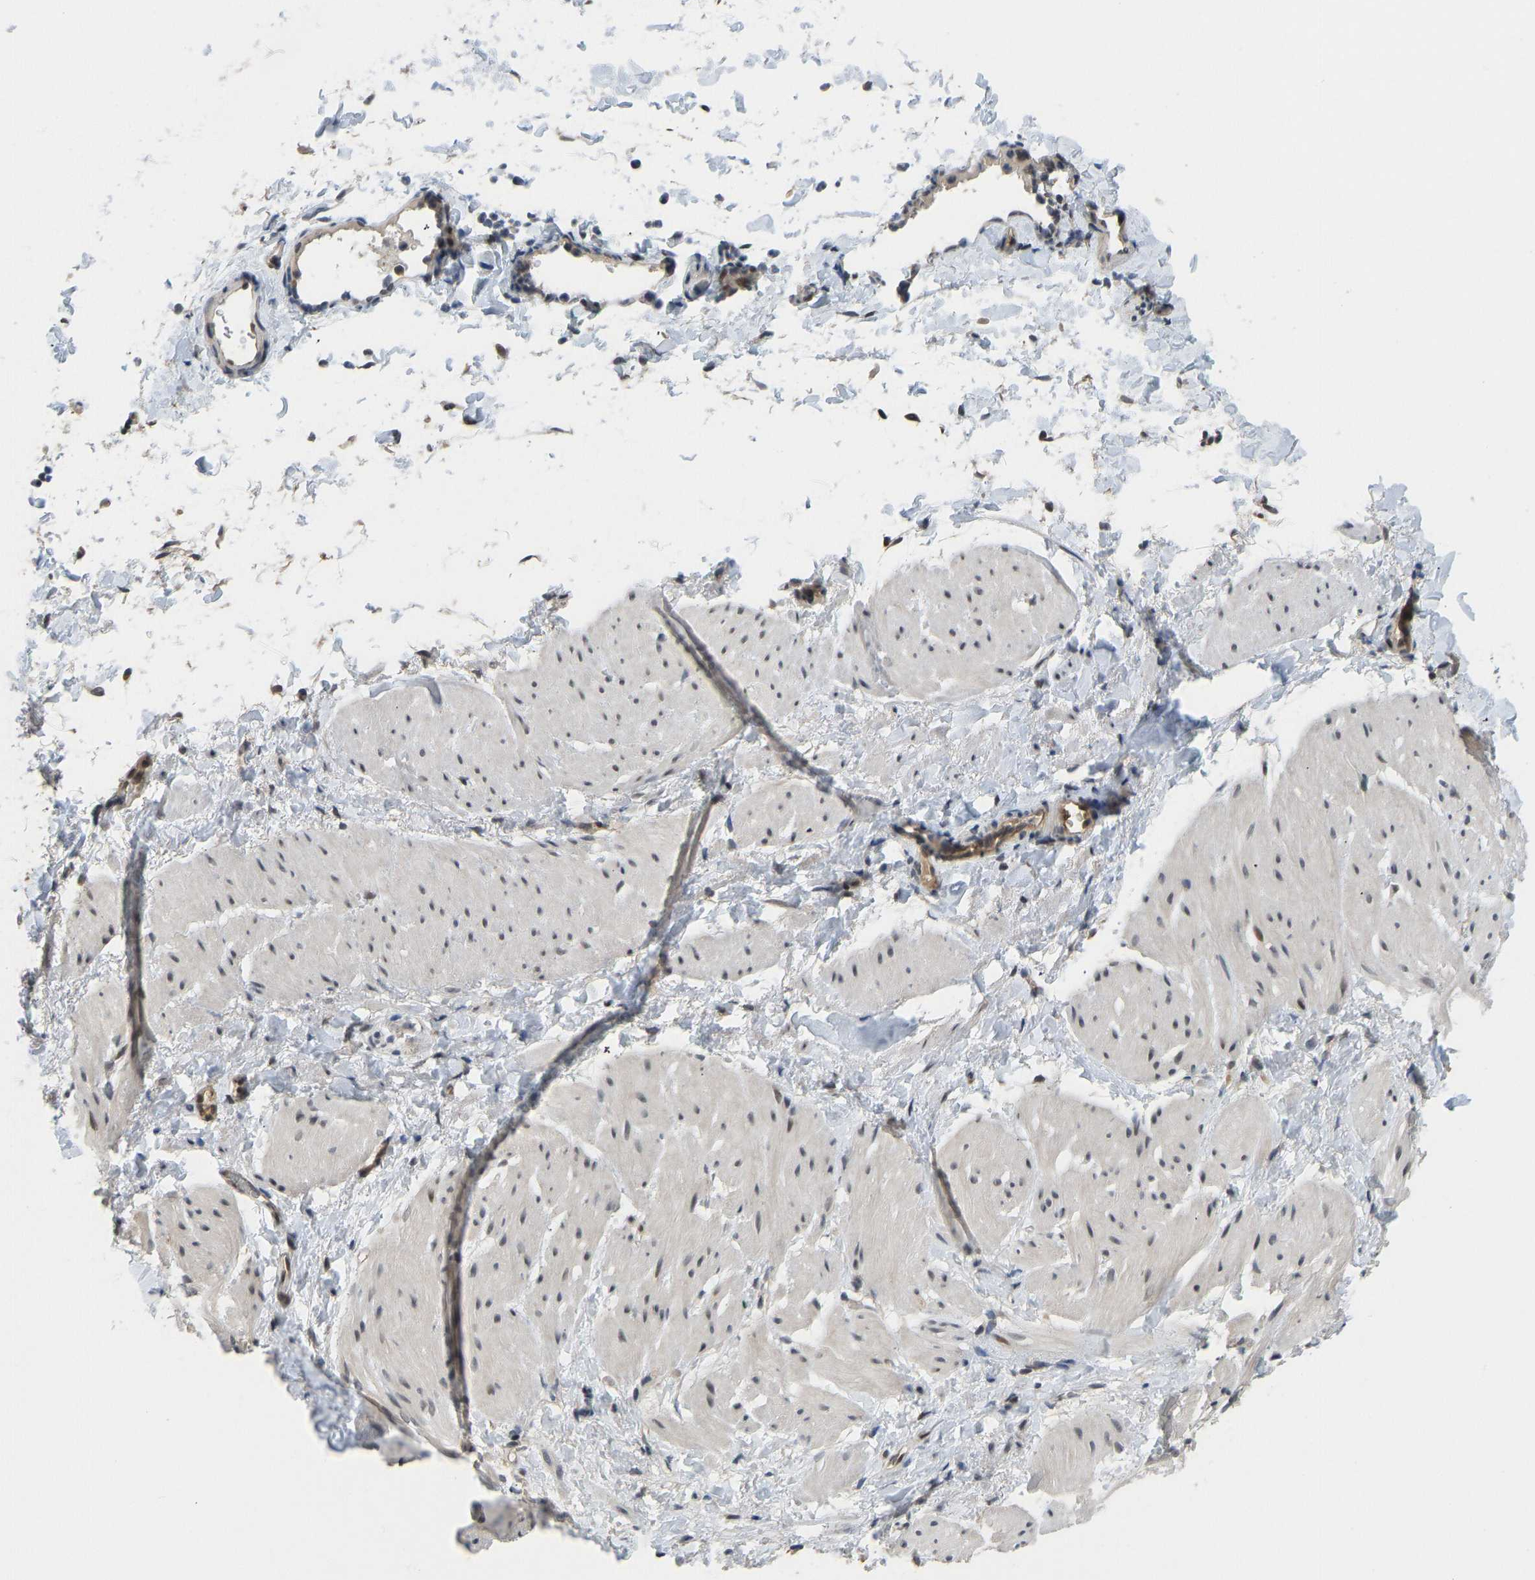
{"staining": {"intensity": "negative", "quantity": "none", "location": "none"}, "tissue": "smooth muscle", "cell_type": "Smooth muscle cells", "image_type": "normal", "snomed": [{"axis": "morphology", "description": "Normal tissue, NOS"}, {"axis": "topography", "description": "Smooth muscle"}], "caption": "Immunohistochemistry histopathology image of unremarkable human smooth muscle stained for a protein (brown), which exhibits no expression in smooth muscle cells.", "gene": "CCT8", "patient": {"sex": "male", "age": 16}}